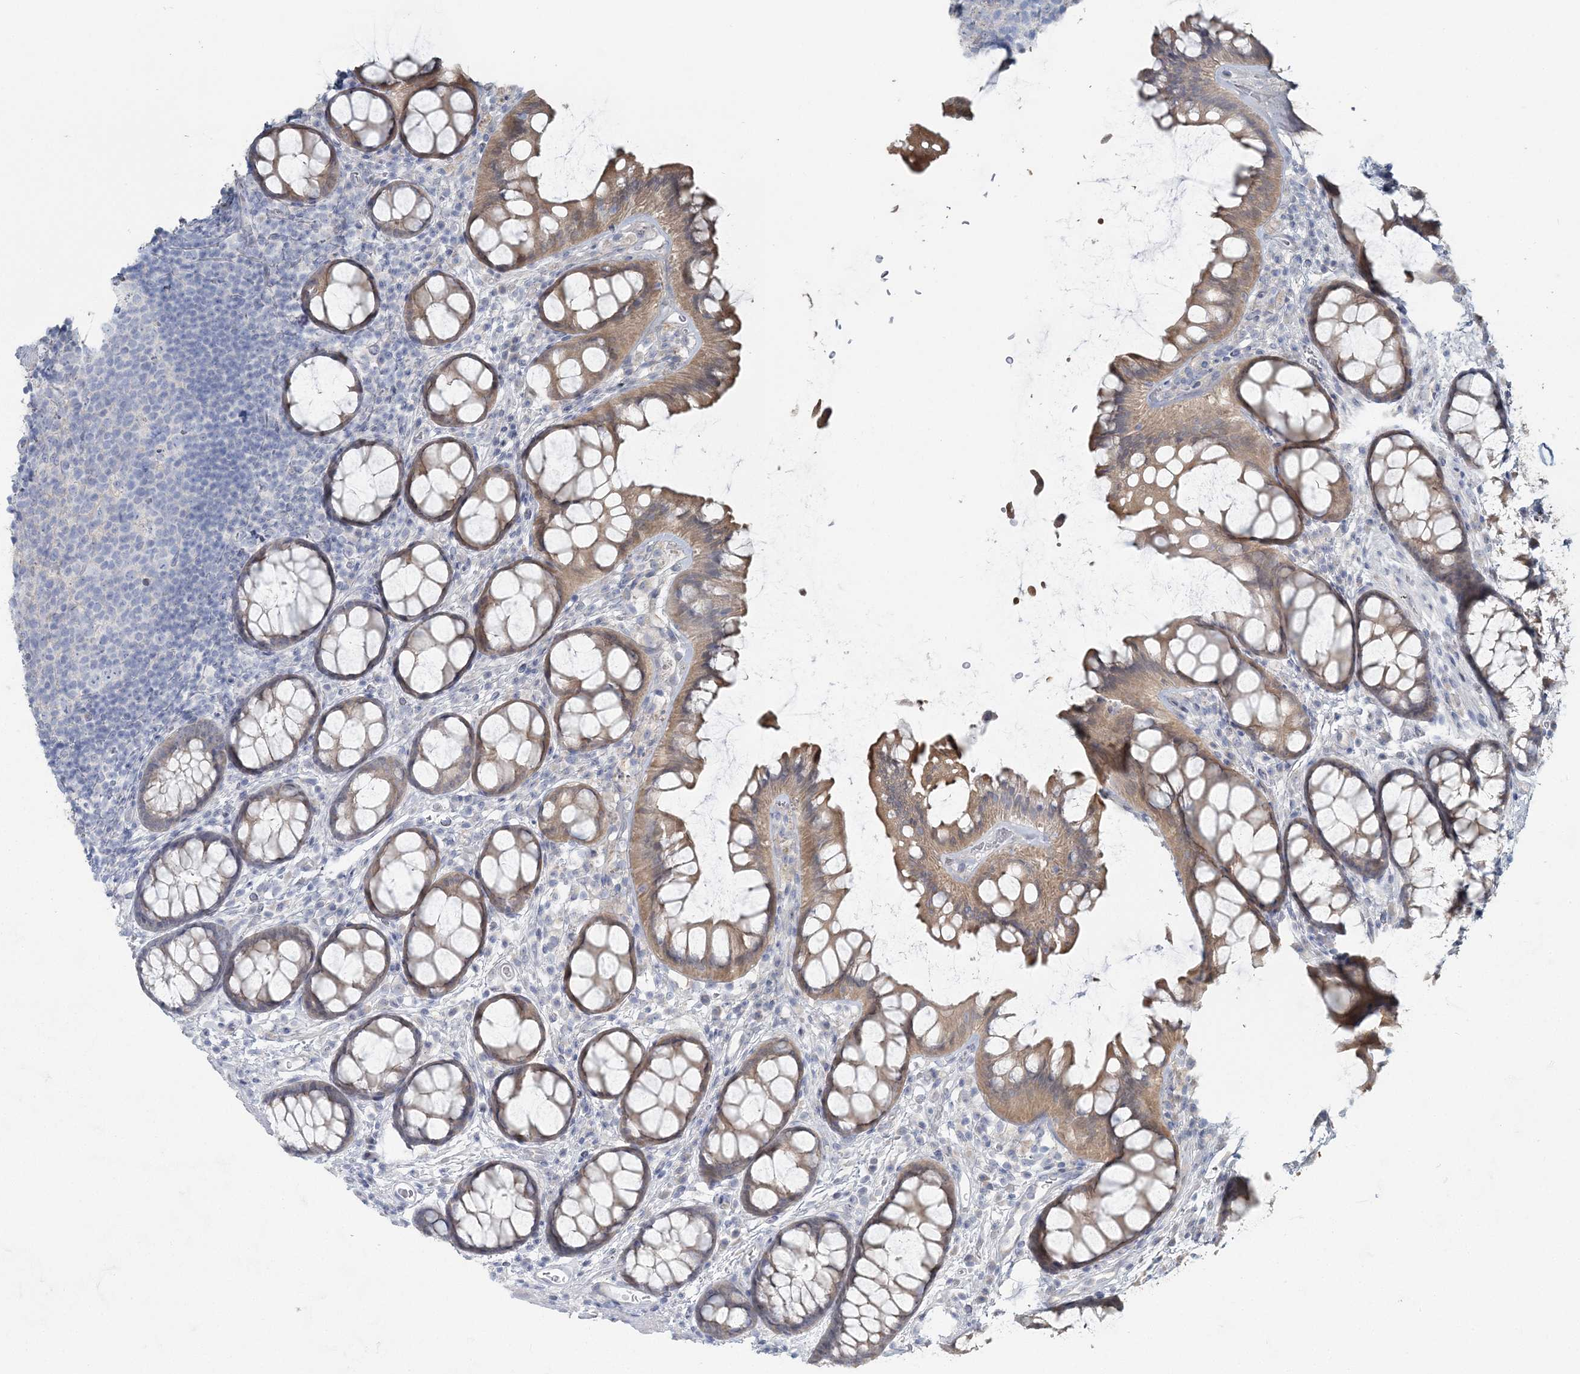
{"staining": {"intensity": "negative", "quantity": "none", "location": "none"}, "tissue": "colon", "cell_type": "Endothelial cells", "image_type": "normal", "snomed": [{"axis": "morphology", "description": "Normal tissue, NOS"}, {"axis": "topography", "description": "Colon"}], "caption": "IHC of unremarkable human colon exhibits no expression in endothelial cells.", "gene": "CMBL", "patient": {"sex": "female", "age": 82}}